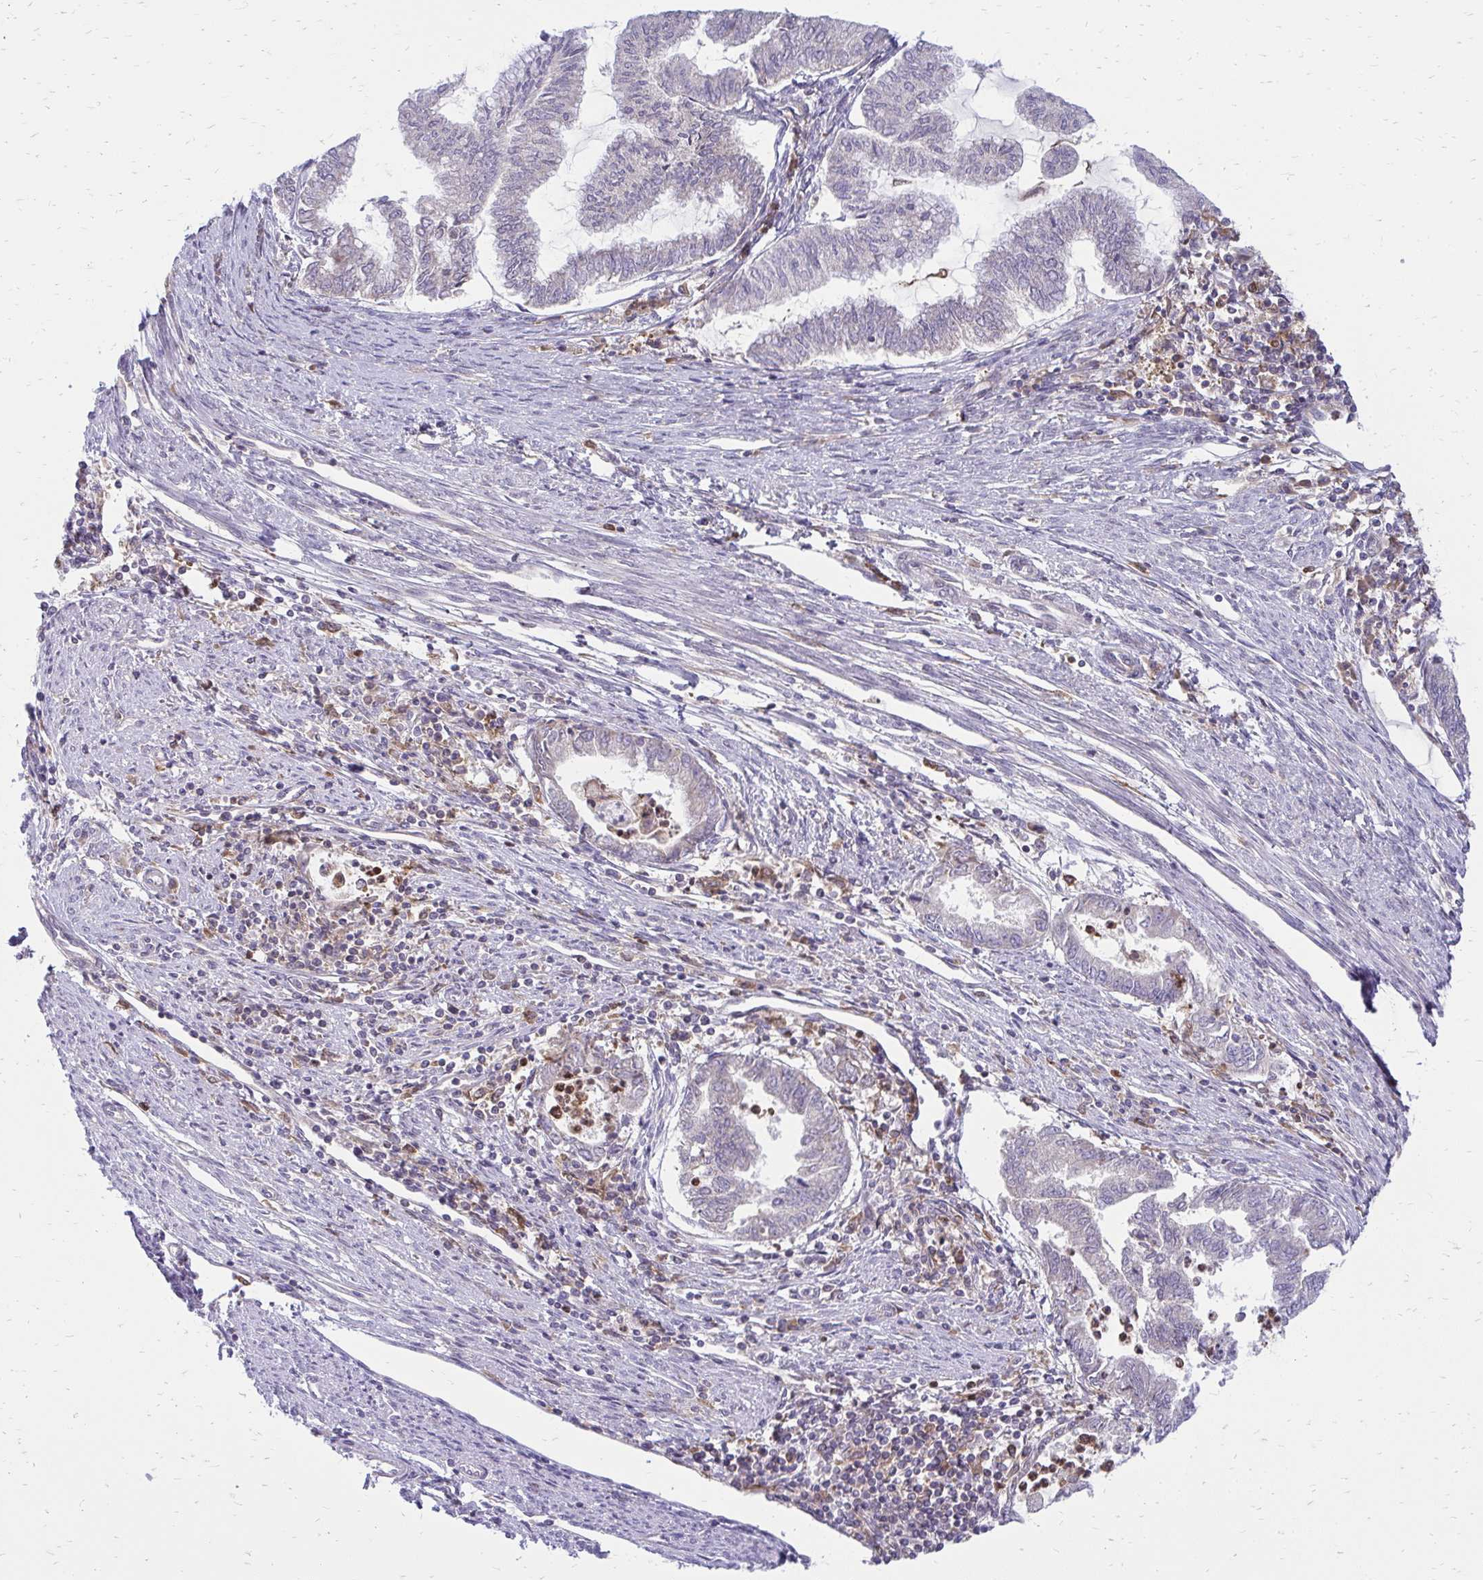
{"staining": {"intensity": "negative", "quantity": "none", "location": "none"}, "tissue": "endometrial cancer", "cell_type": "Tumor cells", "image_type": "cancer", "snomed": [{"axis": "morphology", "description": "Adenocarcinoma, NOS"}, {"axis": "topography", "description": "Endometrium"}], "caption": "Immunohistochemistry (IHC) image of endometrial cancer stained for a protein (brown), which displays no positivity in tumor cells.", "gene": "ASAP1", "patient": {"sex": "female", "age": 79}}